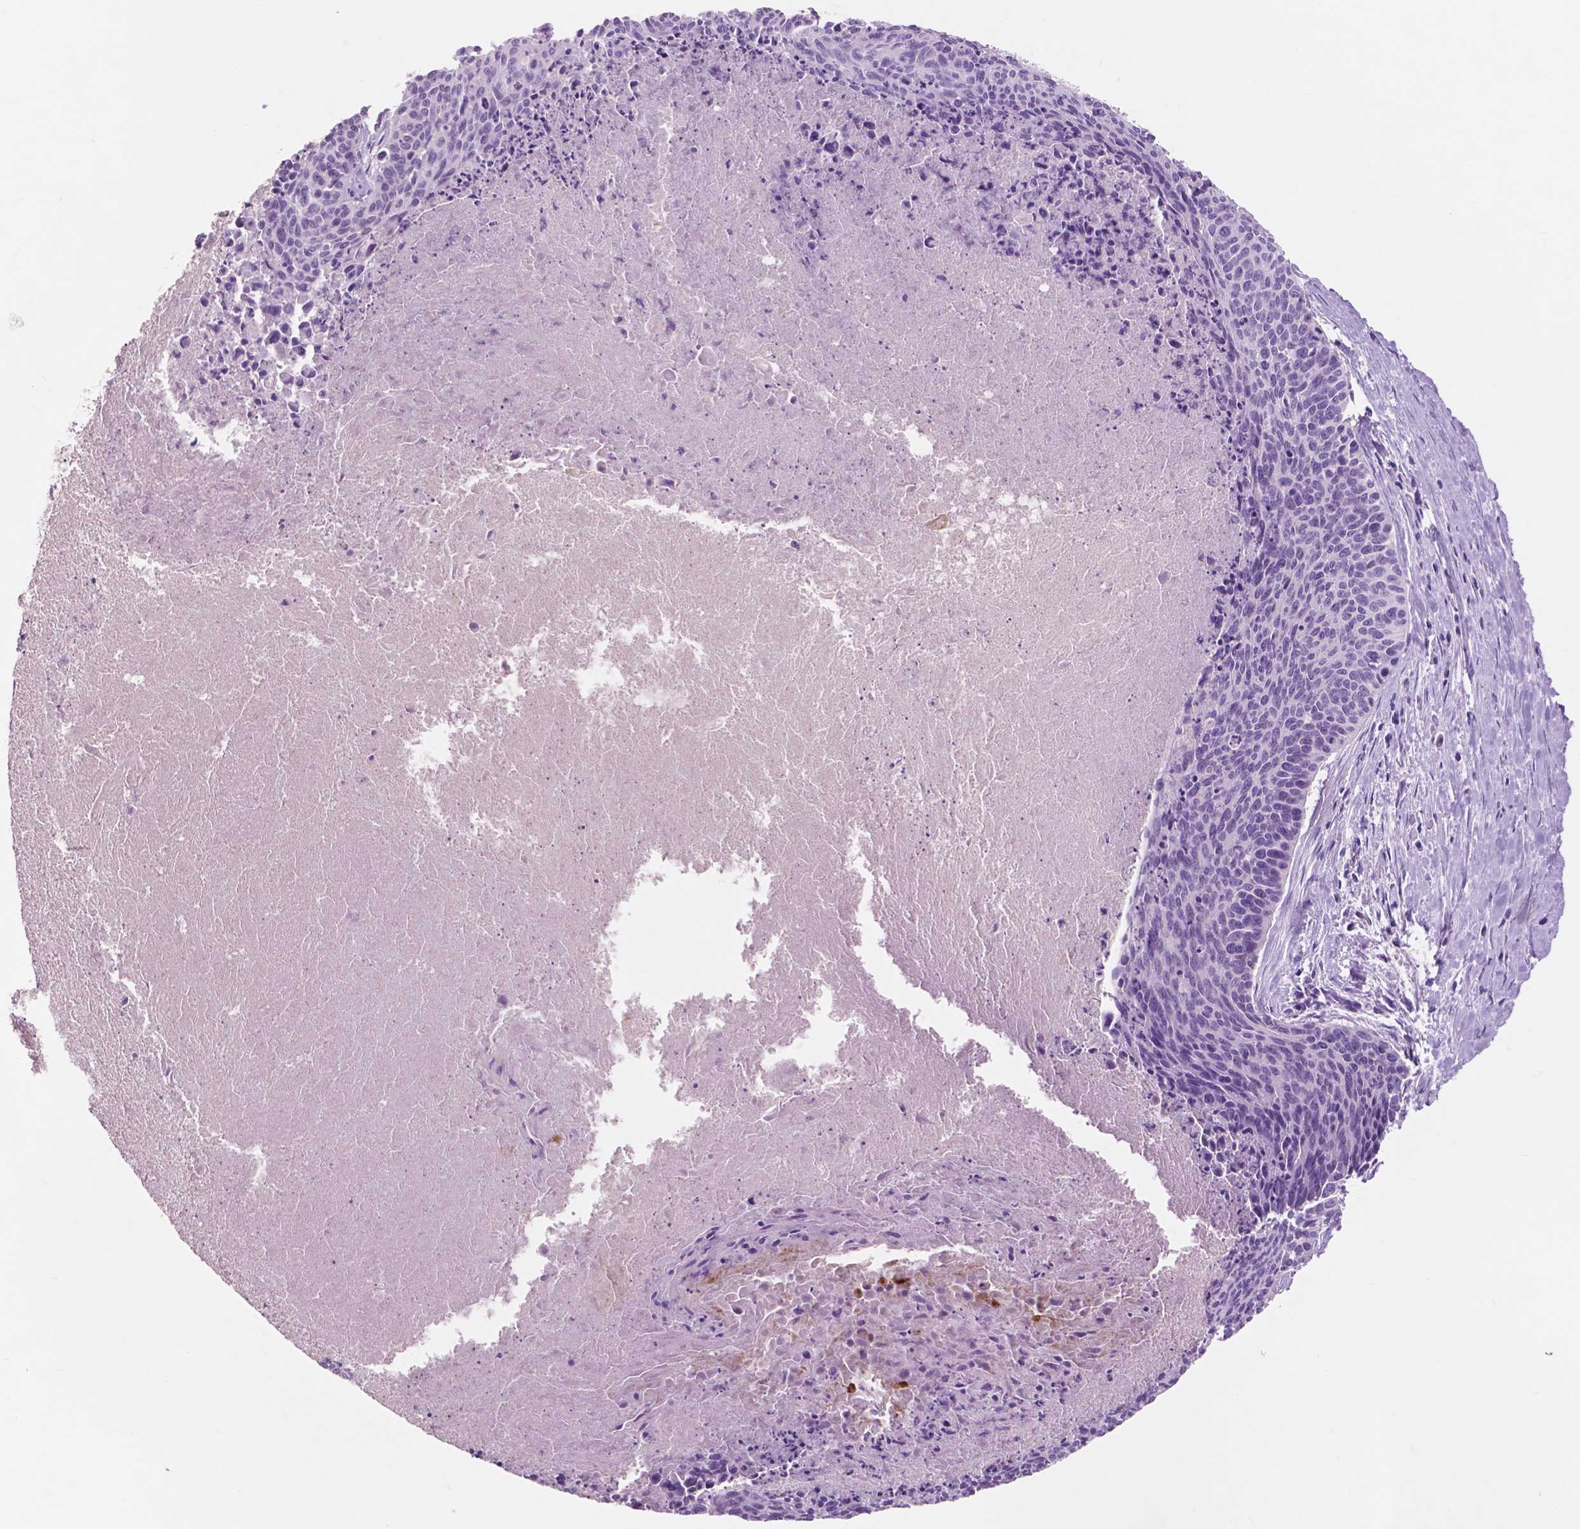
{"staining": {"intensity": "negative", "quantity": "none", "location": "none"}, "tissue": "cervical cancer", "cell_type": "Tumor cells", "image_type": "cancer", "snomed": [{"axis": "morphology", "description": "Squamous cell carcinoma, NOS"}, {"axis": "topography", "description": "Cervix"}], "caption": "An IHC micrograph of cervical cancer is shown. There is no staining in tumor cells of cervical cancer.", "gene": "IDO1", "patient": {"sex": "female", "age": 55}}